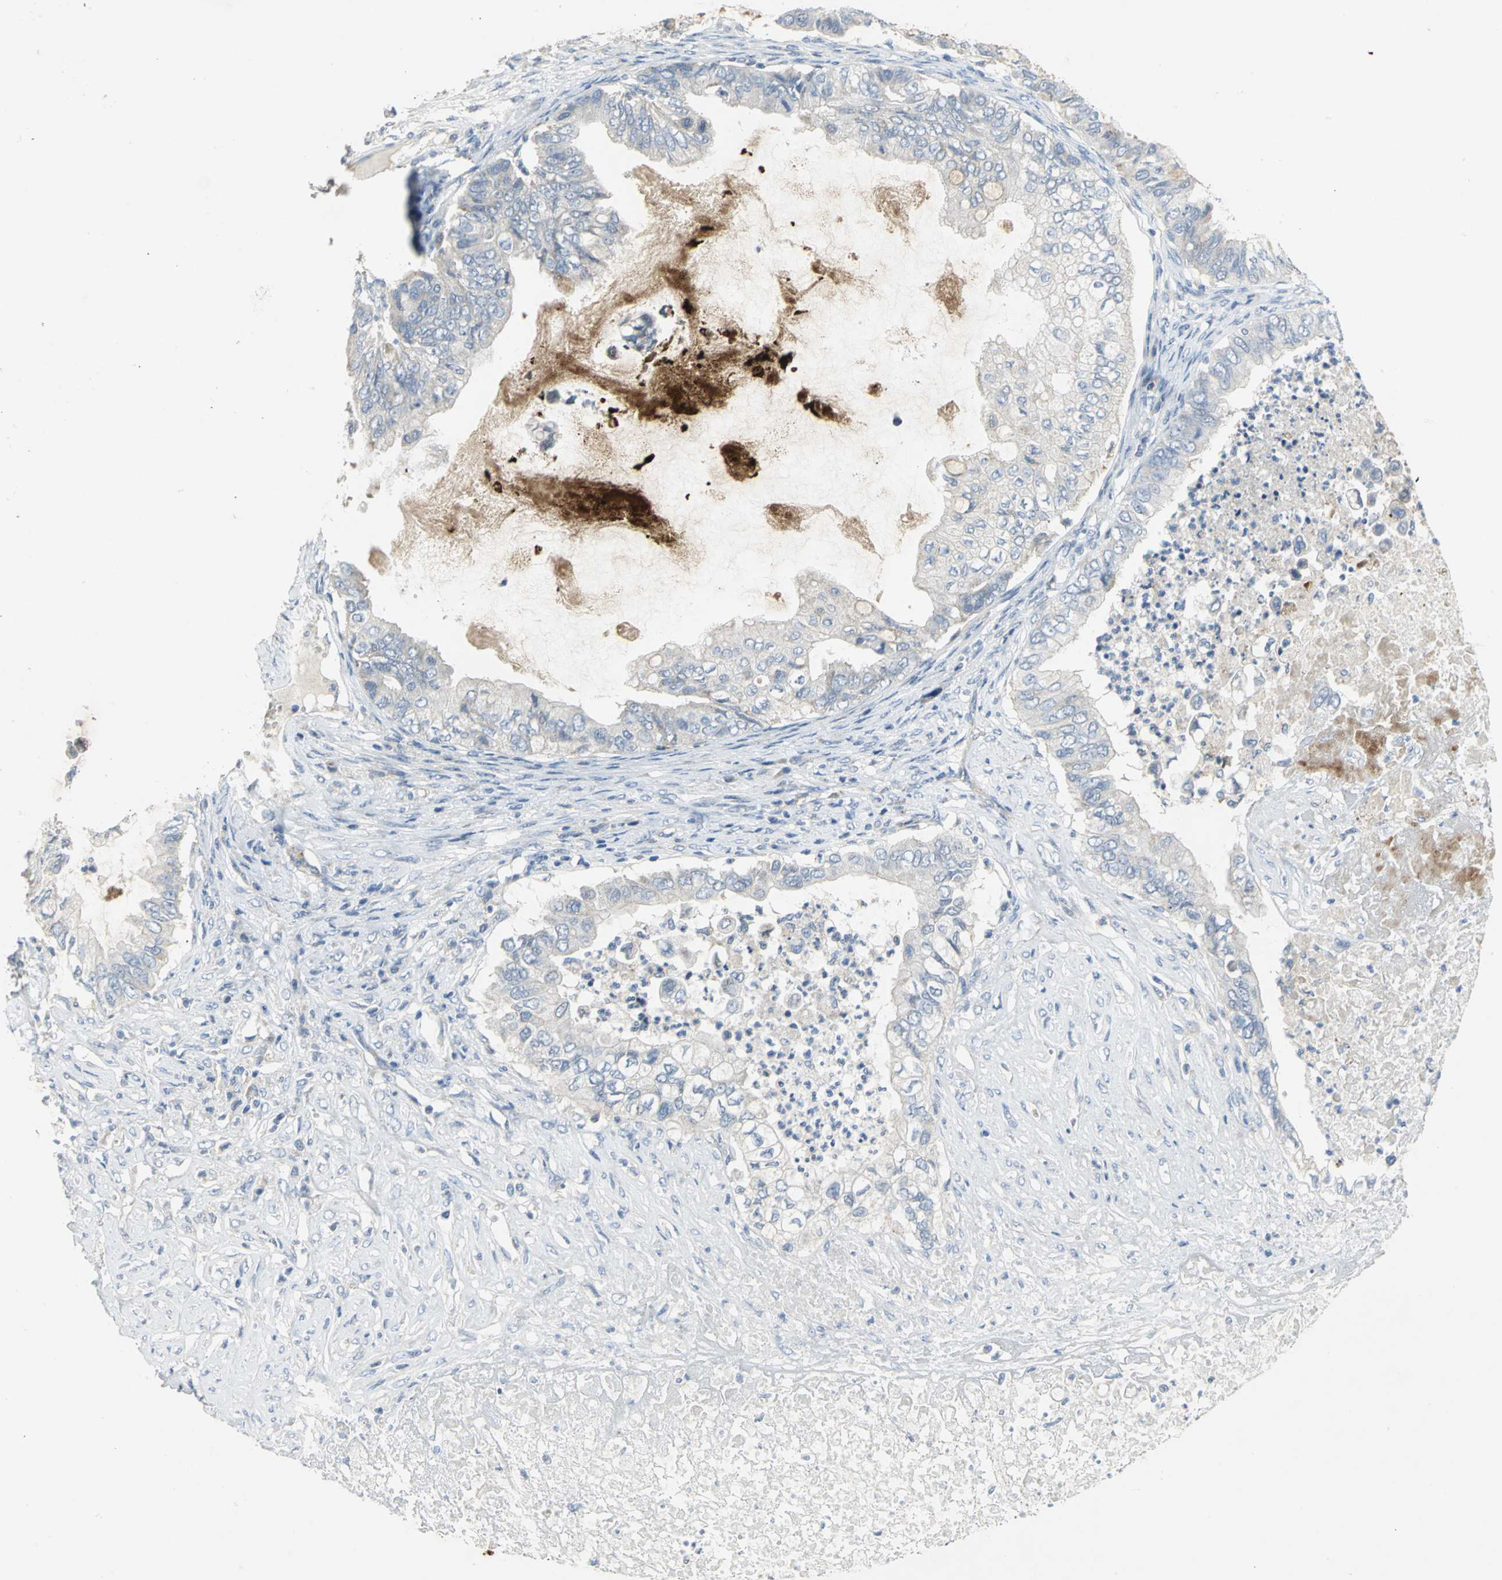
{"staining": {"intensity": "weak", "quantity": "<25%", "location": "cytoplasmic/membranous"}, "tissue": "ovarian cancer", "cell_type": "Tumor cells", "image_type": "cancer", "snomed": [{"axis": "morphology", "description": "Cystadenocarcinoma, mucinous, NOS"}, {"axis": "topography", "description": "Ovary"}], "caption": "The image displays no staining of tumor cells in ovarian cancer. Brightfield microscopy of IHC stained with DAB (brown) and hematoxylin (blue), captured at high magnification.", "gene": "SPPL2B", "patient": {"sex": "female", "age": 80}}